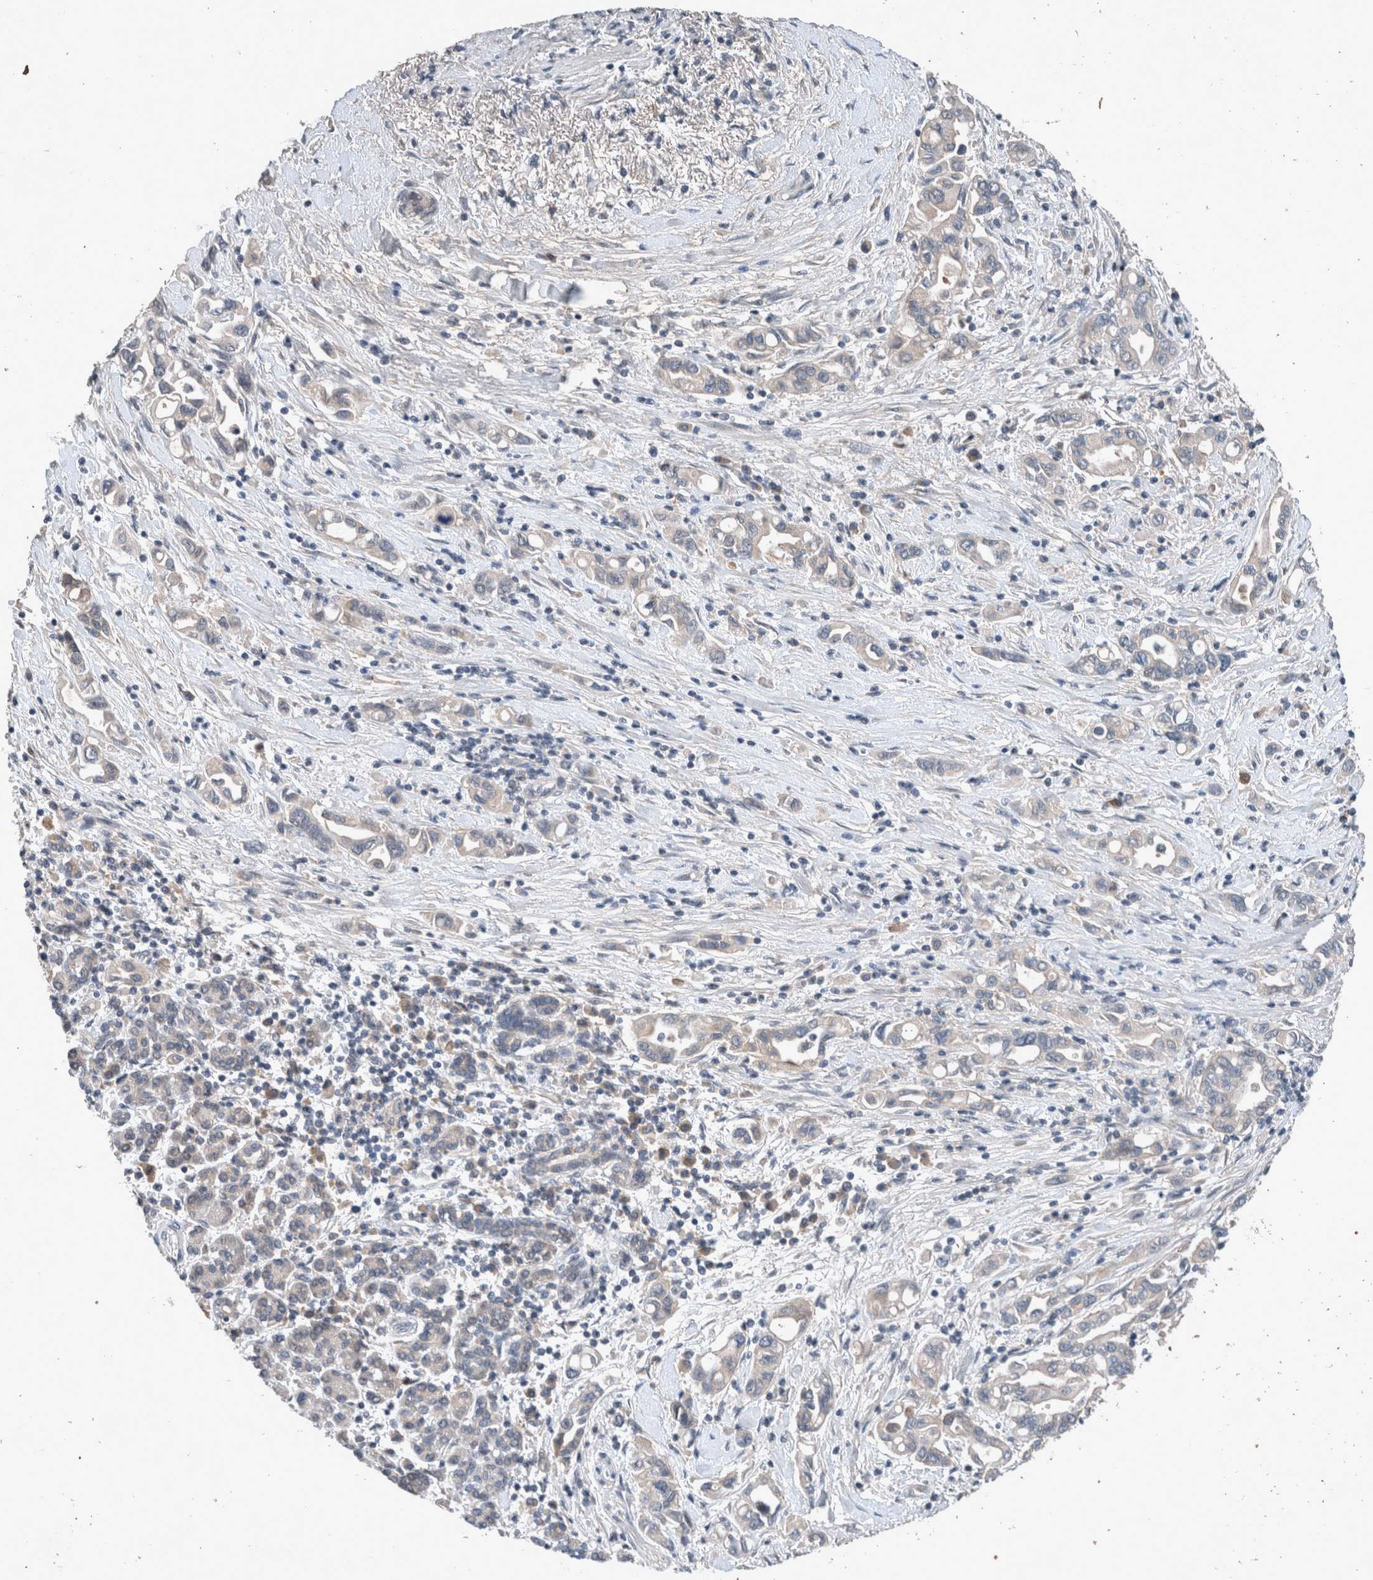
{"staining": {"intensity": "negative", "quantity": "none", "location": "none"}, "tissue": "pancreatic cancer", "cell_type": "Tumor cells", "image_type": "cancer", "snomed": [{"axis": "morphology", "description": "Adenocarcinoma, NOS"}, {"axis": "topography", "description": "Pancreas"}], "caption": "The photomicrograph shows no significant positivity in tumor cells of adenocarcinoma (pancreatic).", "gene": "UGCG", "patient": {"sex": "female", "age": 57}}